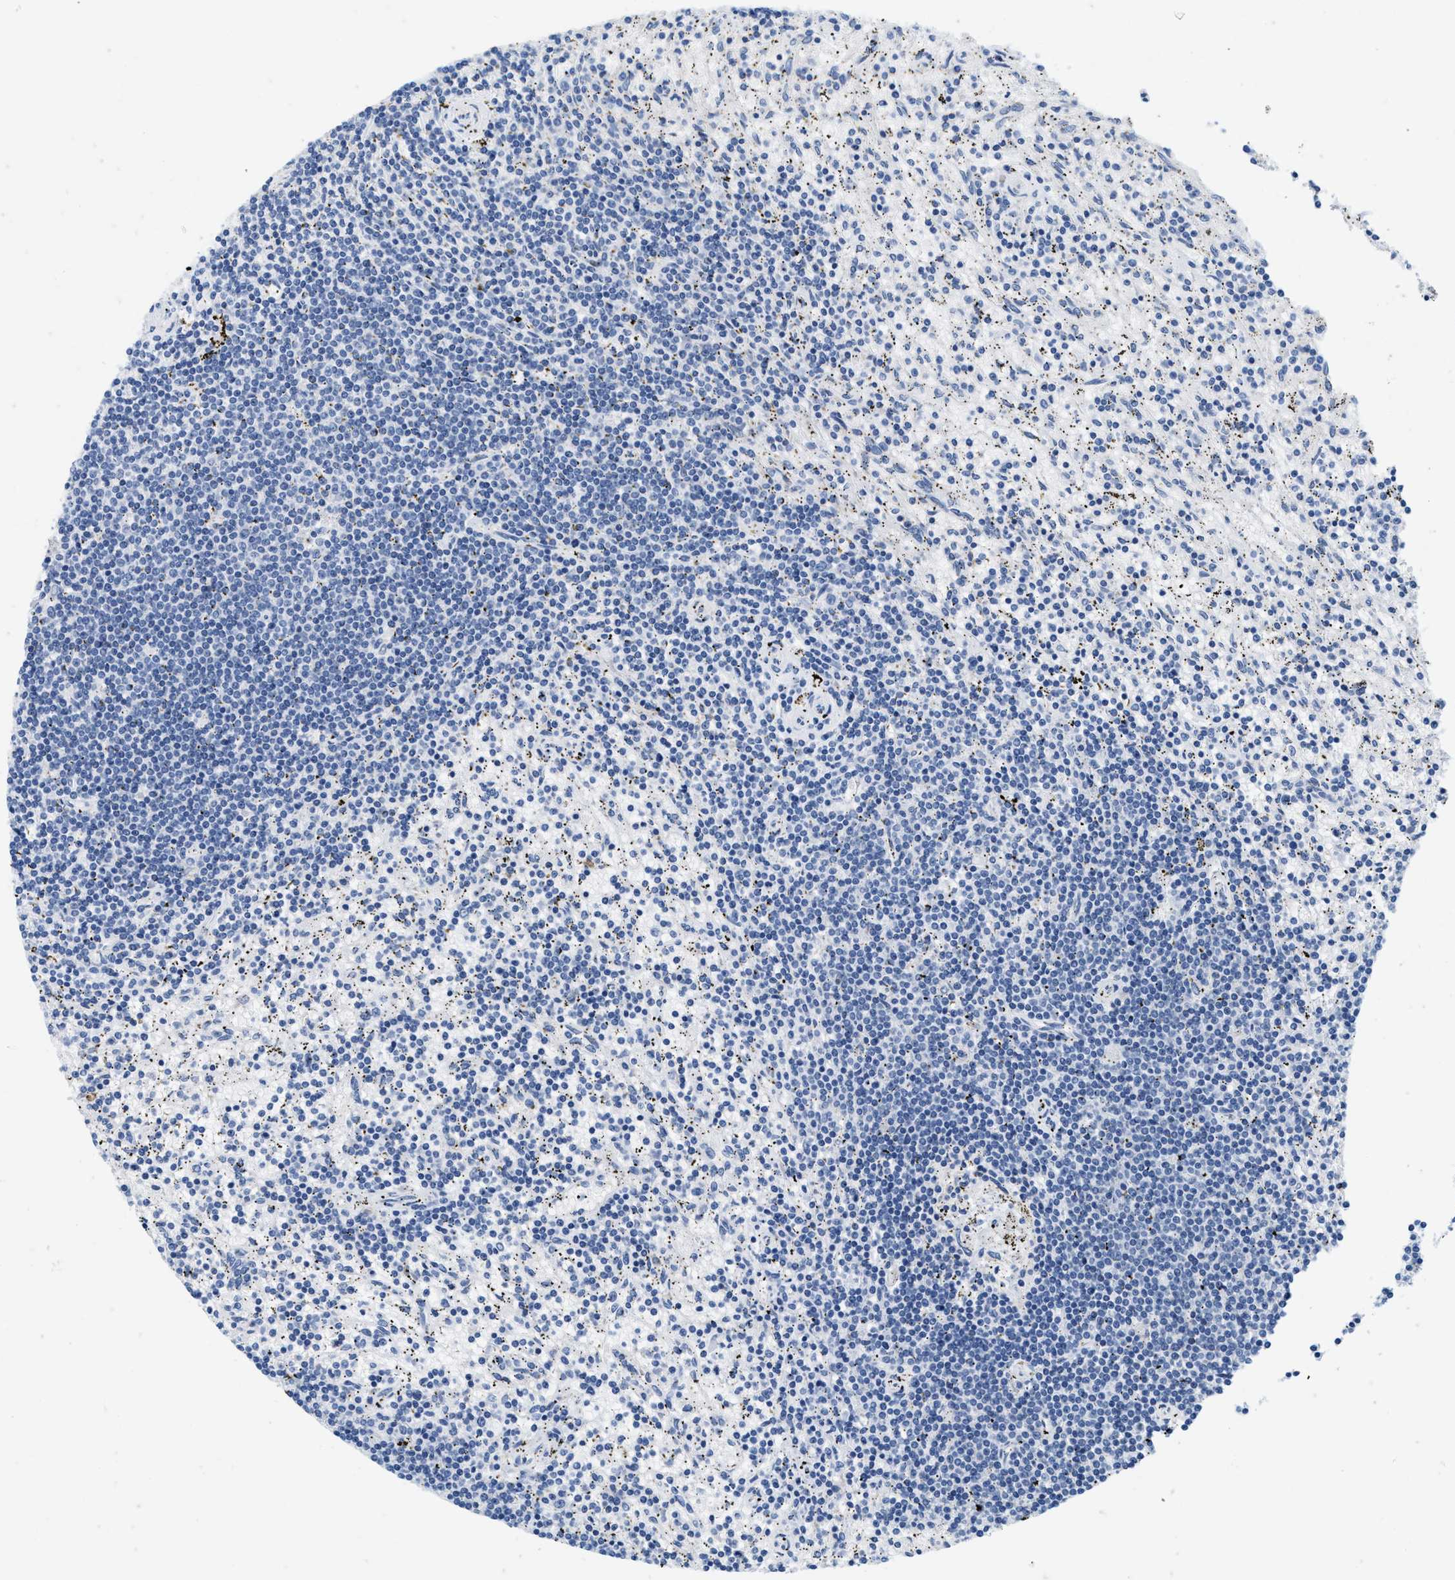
{"staining": {"intensity": "negative", "quantity": "none", "location": "none"}, "tissue": "lymphoma", "cell_type": "Tumor cells", "image_type": "cancer", "snomed": [{"axis": "morphology", "description": "Malignant lymphoma, non-Hodgkin's type, Low grade"}, {"axis": "topography", "description": "Spleen"}], "caption": "Immunohistochemical staining of human lymphoma displays no significant positivity in tumor cells.", "gene": "ABCB11", "patient": {"sex": "male", "age": 76}}